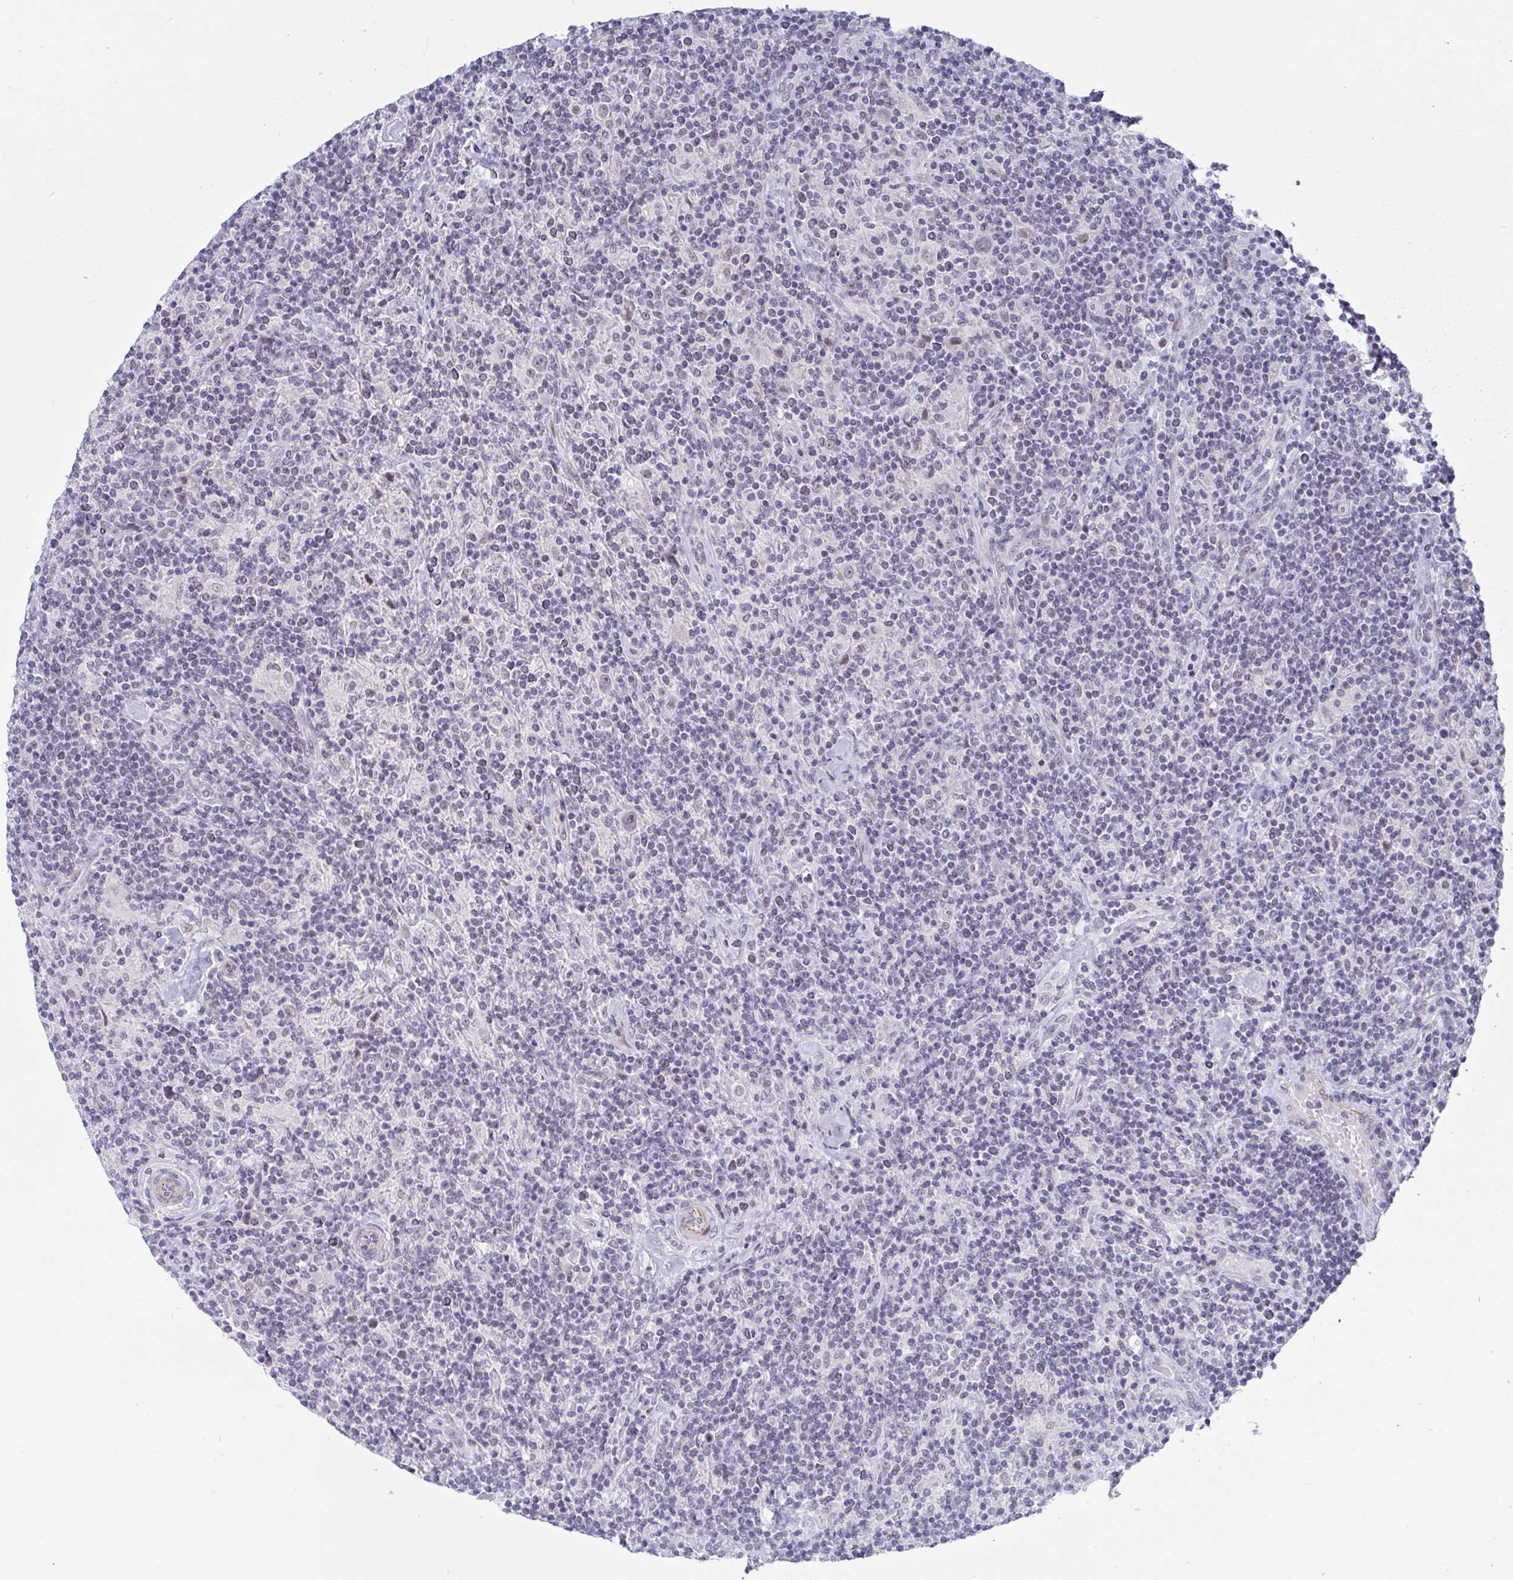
{"staining": {"intensity": "negative", "quantity": "none", "location": "none"}, "tissue": "lymphoma", "cell_type": "Tumor cells", "image_type": "cancer", "snomed": [{"axis": "morphology", "description": "Hodgkin's disease, NOS"}, {"axis": "topography", "description": "Lymph node"}], "caption": "The image exhibits no staining of tumor cells in lymphoma. Brightfield microscopy of immunohistochemistry stained with DAB (3,3'-diaminobenzidine) (brown) and hematoxylin (blue), captured at high magnification.", "gene": "DAOA", "patient": {"sex": "male", "age": 70}}